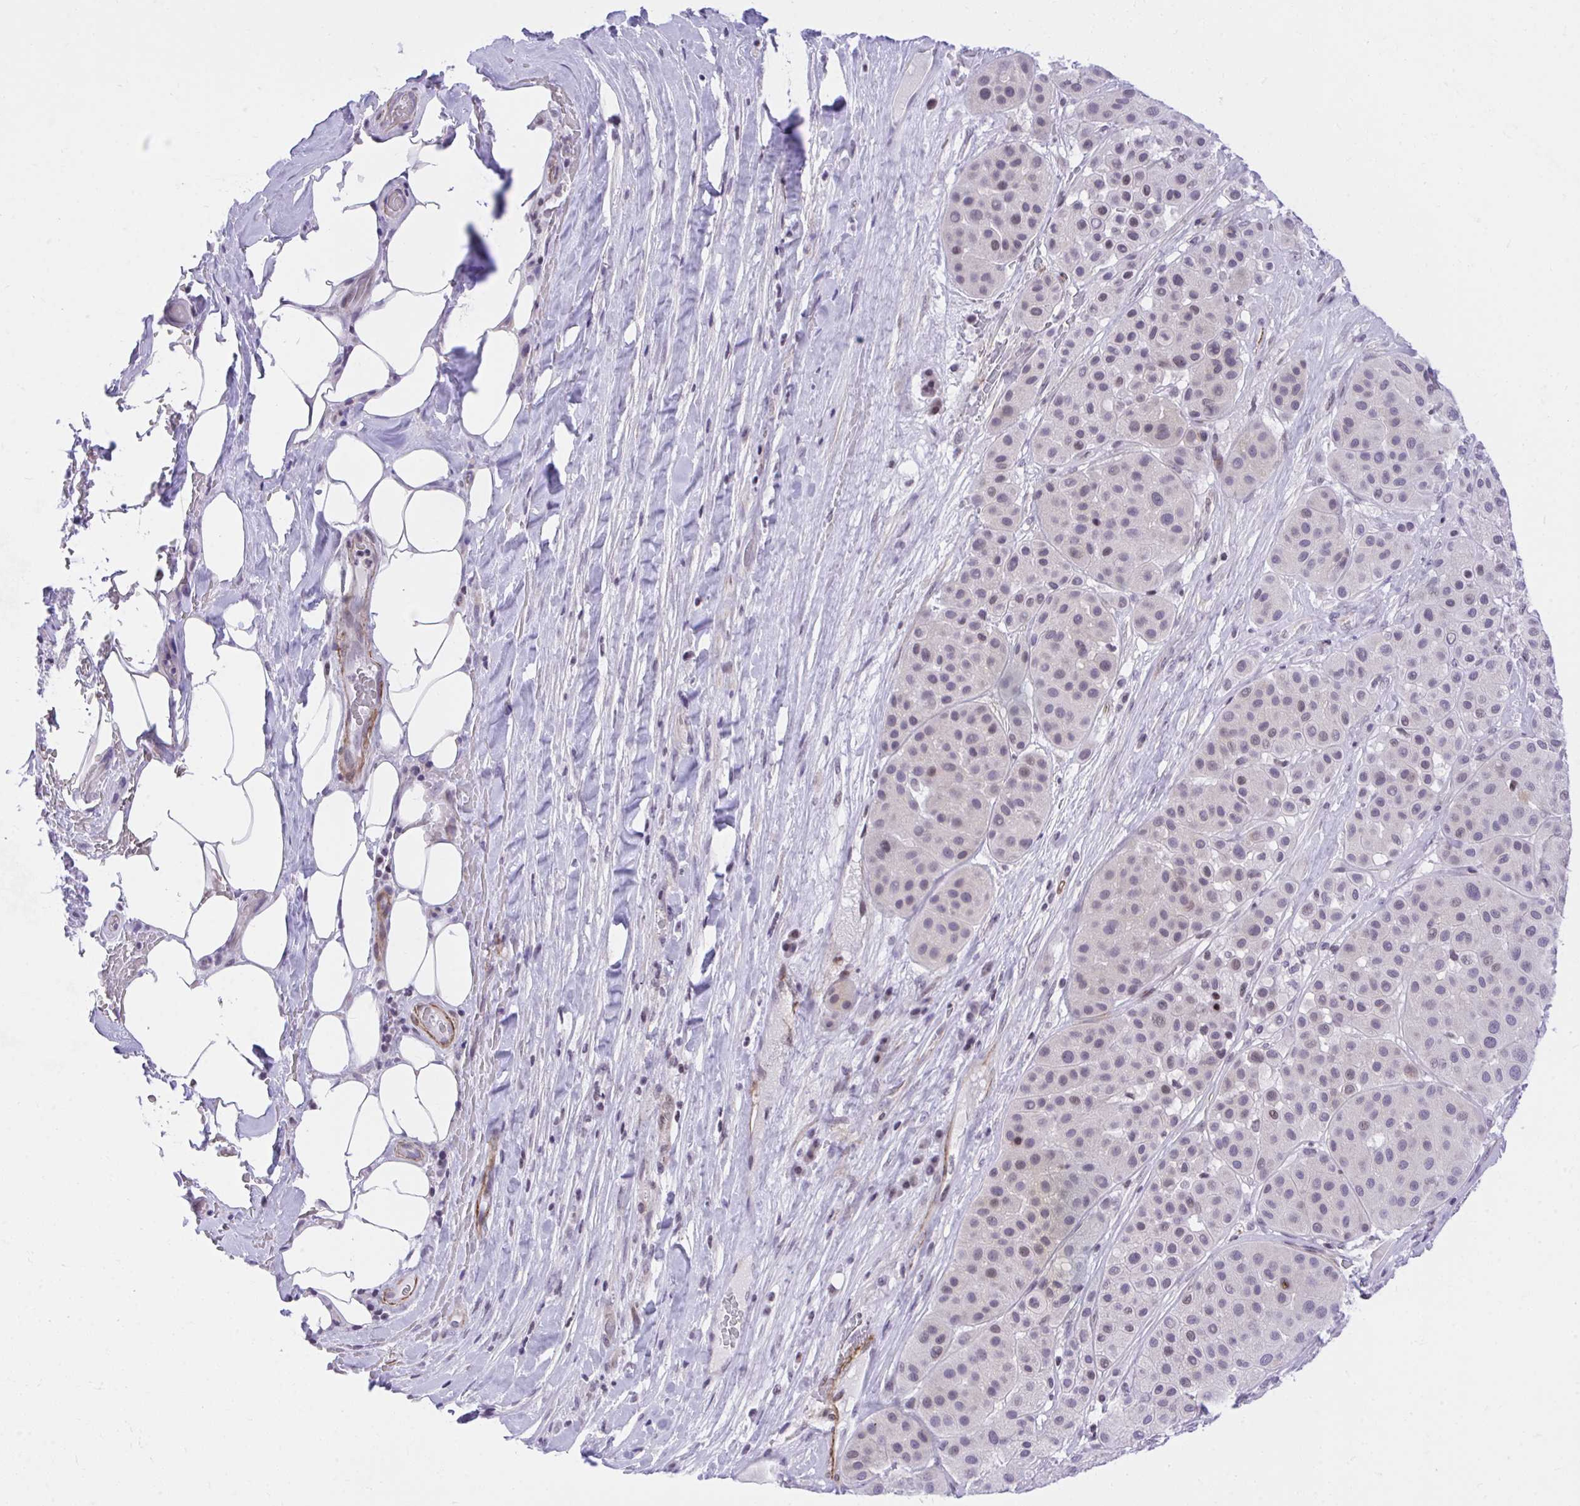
{"staining": {"intensity": "negative", "quantity": "none", "location": "none"}, "tissue": "melanoma", "cell_type": "Tumor cells", "image_type": "cancer", "snomed": [{"axis": "morphology", "description": "Malignant melanoma, Metastatic site"}, {"axis": "topography", "description": "Smooth muscle"}], "caption": "Immunohistochemistry (IHC) of human melanoma displays no positivity in tumor cells.", "gene": "KCNN4", "patient": {"sex": "male", "age": 41}}